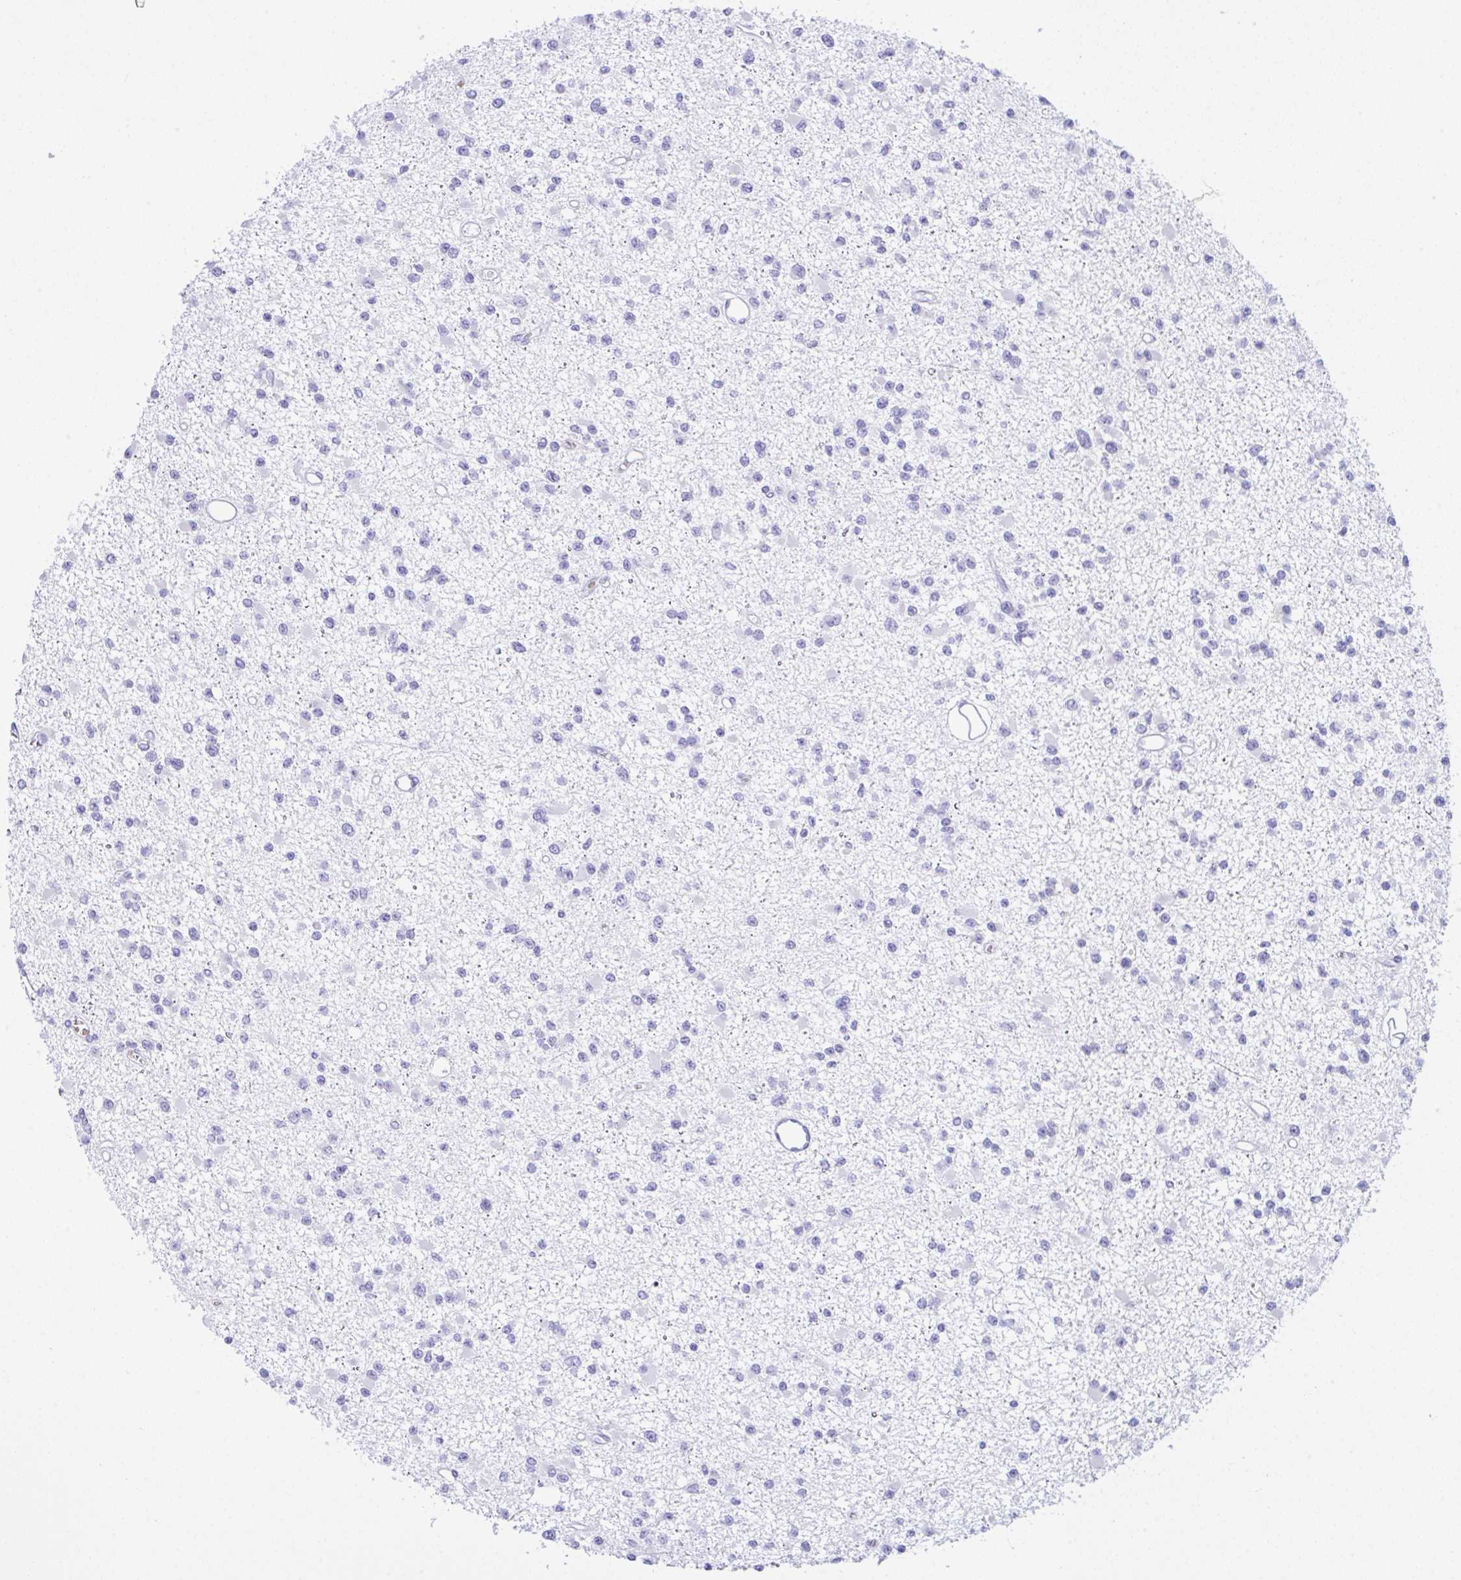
{"staining": {"intensity": "negative", "quantity": "none", "location": "none"}, "tissue": "glioma", "cell_type": "Tumor cells", "image_type": "cancer", "snomed": [{"axis": "morphology", "description": "Glioma, malignant, Low grade"}, {"axis": "topography", "description": "Brain"}], "caption": "DAB (3,3'-diaminobenzidine) immunohistochemical staining of malignant glioma (low-grade) demonstrates no significant expression in tumor cells.", "gene": "SEL1L2", "patient": {"sex": "female", "age": 22}}